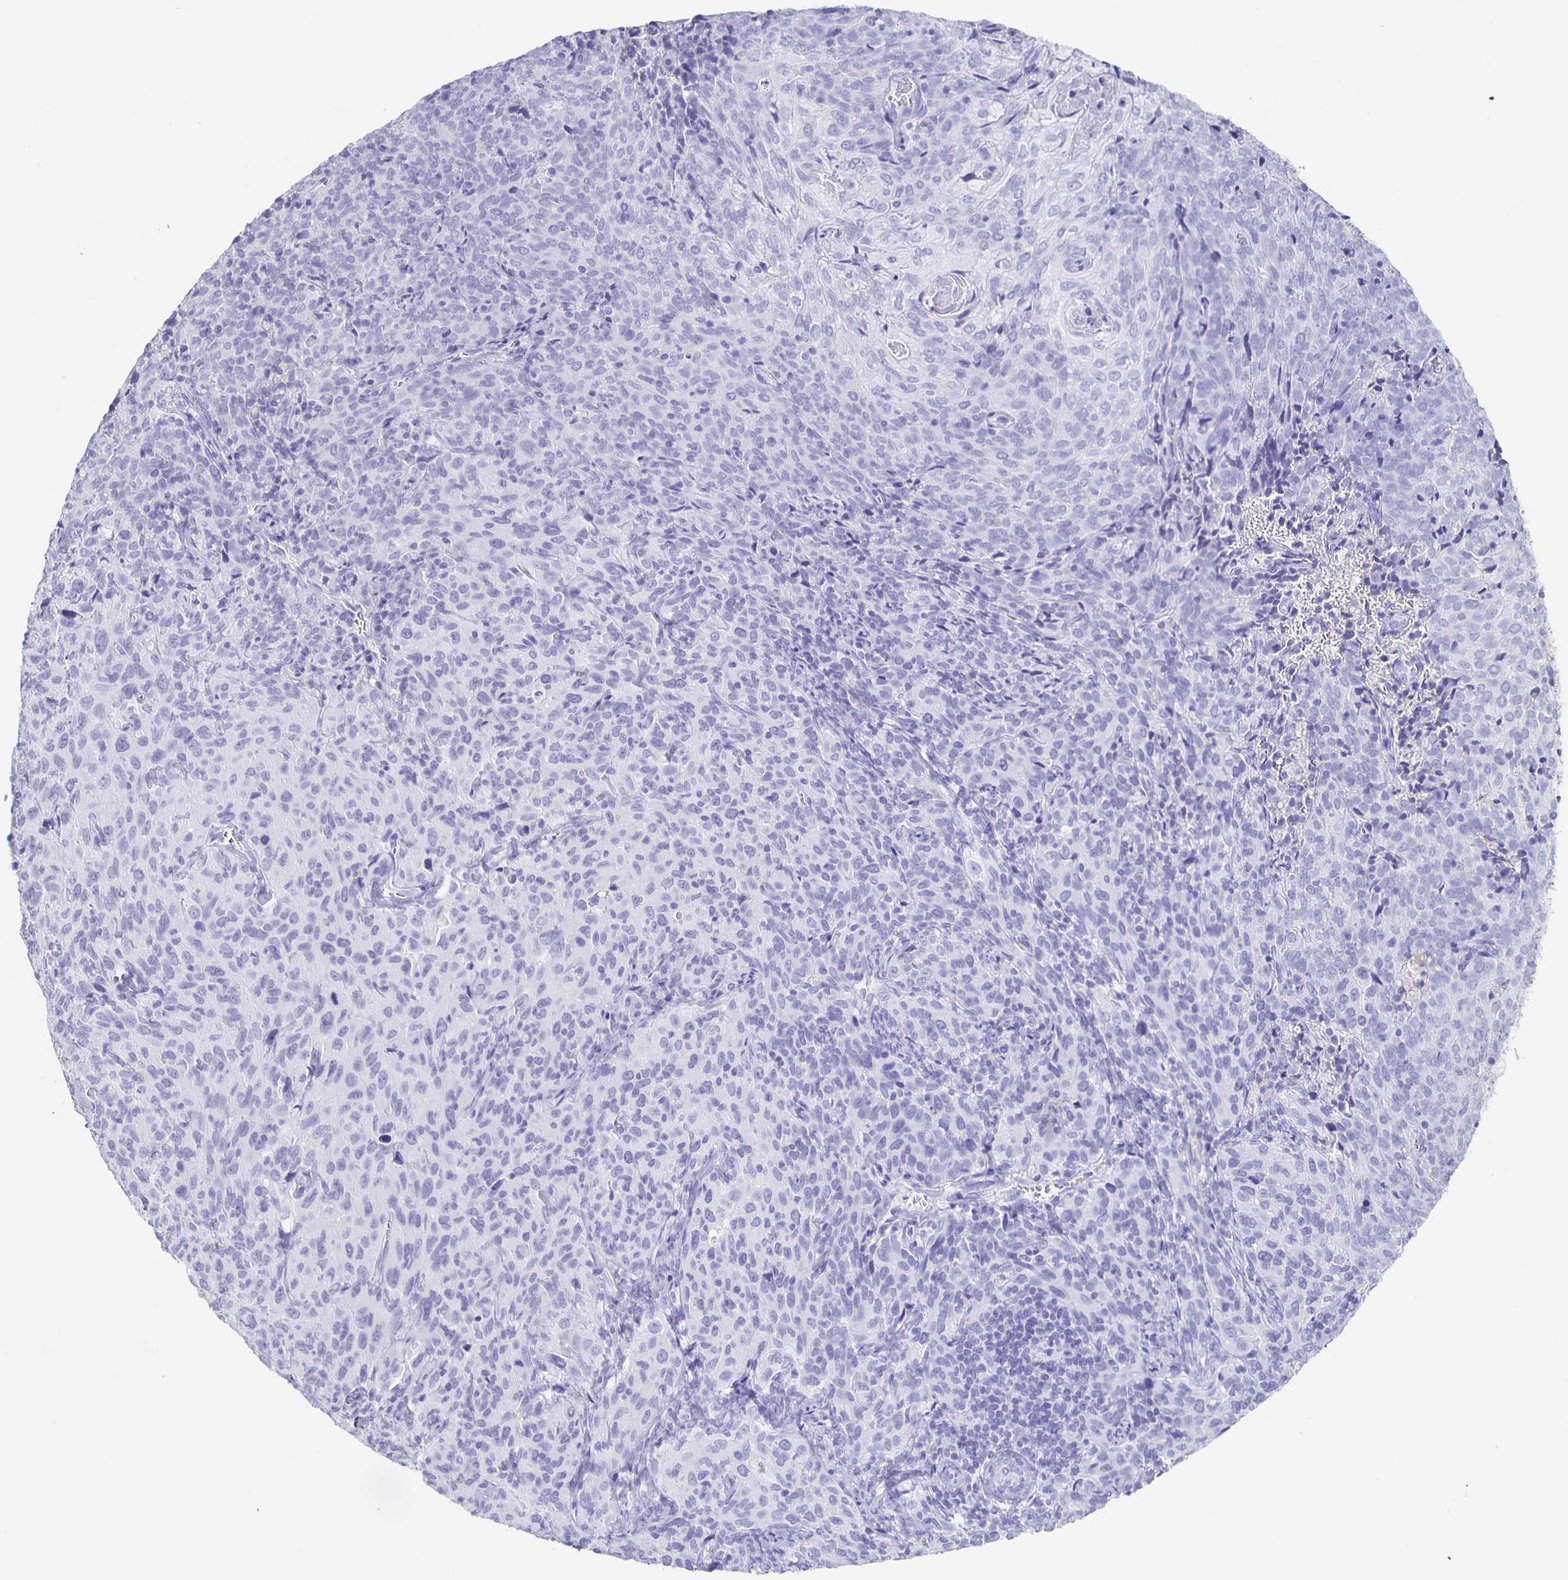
{"staining": {"intensity": "negative", "quantity": "none", "location": "none"}, "tissue": "cervical cancer", "cell_type": "Tumor cells", "image_type": "cancer", "snomed": [{"axis": "morphology", "description": "Squamous cell carcinoma, NOS"}, {"axis": "topography", "description": "Cervix"}], "caption": "High magnification brightfield microscopy of cervical squamous cell carcinoma stained with DAB (3,3'-diaminobenzidine) (brown) and counterstained with hematoxylin (blue): tumor cells show no significant positivity. (DAB (3,3'-diaminobenzidine) IHC with hematoxylin counter stain).", "gene": "FGA", "patient": {"sex": "female", "age": 51}}